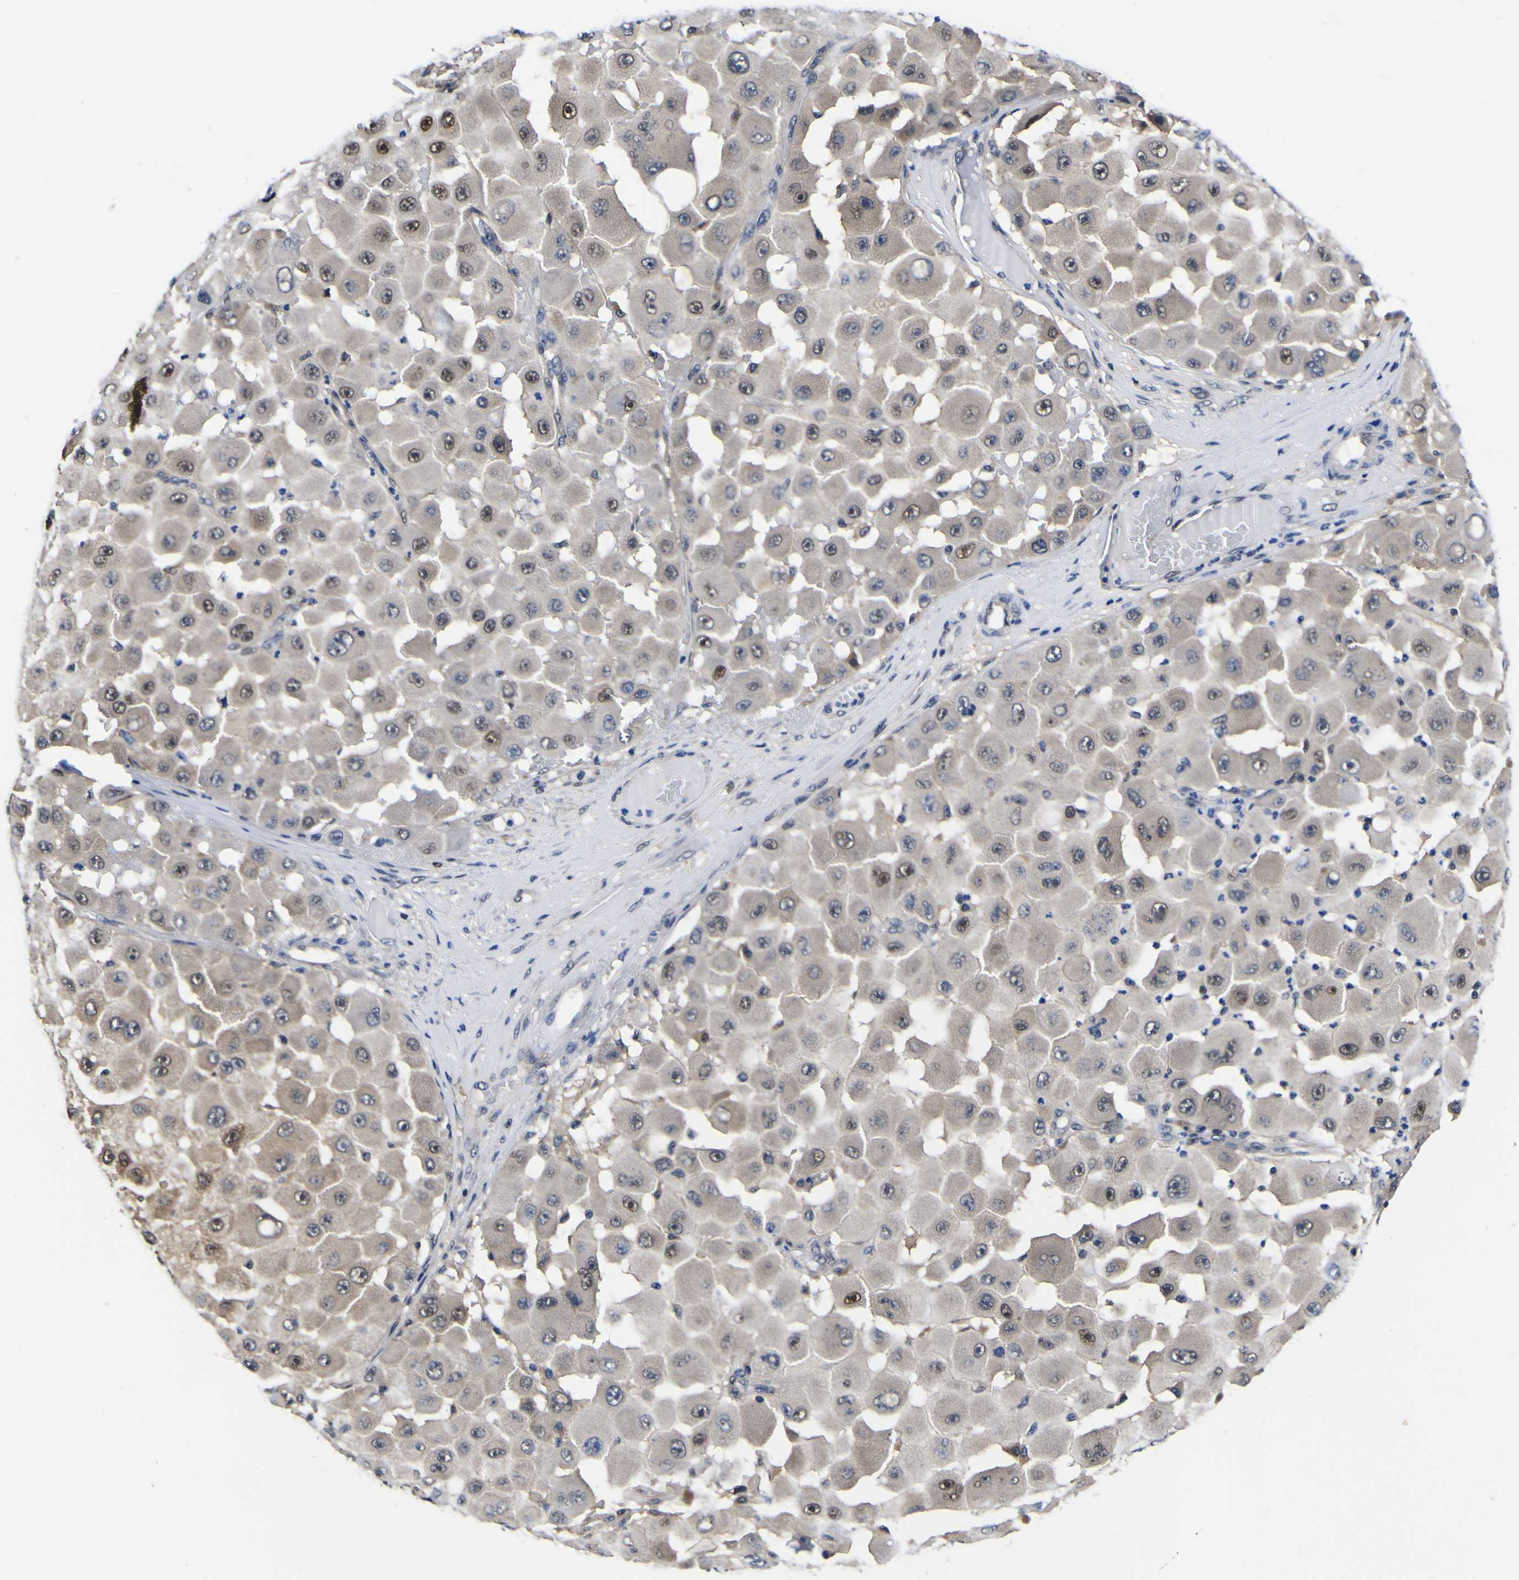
{"staining": {"intensity": "moderate", "quantity": "<25%", "location": "nuclear"}, "tissue": "melanoma", "cell_type": "Tumor cells", "image_type": "cancer", "snomed": [{"axis": "morphology", "description": "Malignant melanoma, NOS"}, {"axis": "topography", "description": "Skin"}], "caption": "IHC staining of malignant melanoma, which demonstrates low levels of moderate nuclear staining in approximately <25% of tumor cells indicating moderate nuclear protein positivity. The staining was performed using DAB (3,3'-diaminobenzidine) (brown) for protein detection and nuclei were counterstained in hematoxylin (blue).", "gene": "FAM110B", "patient": {"sex": "female", "age": 81}}